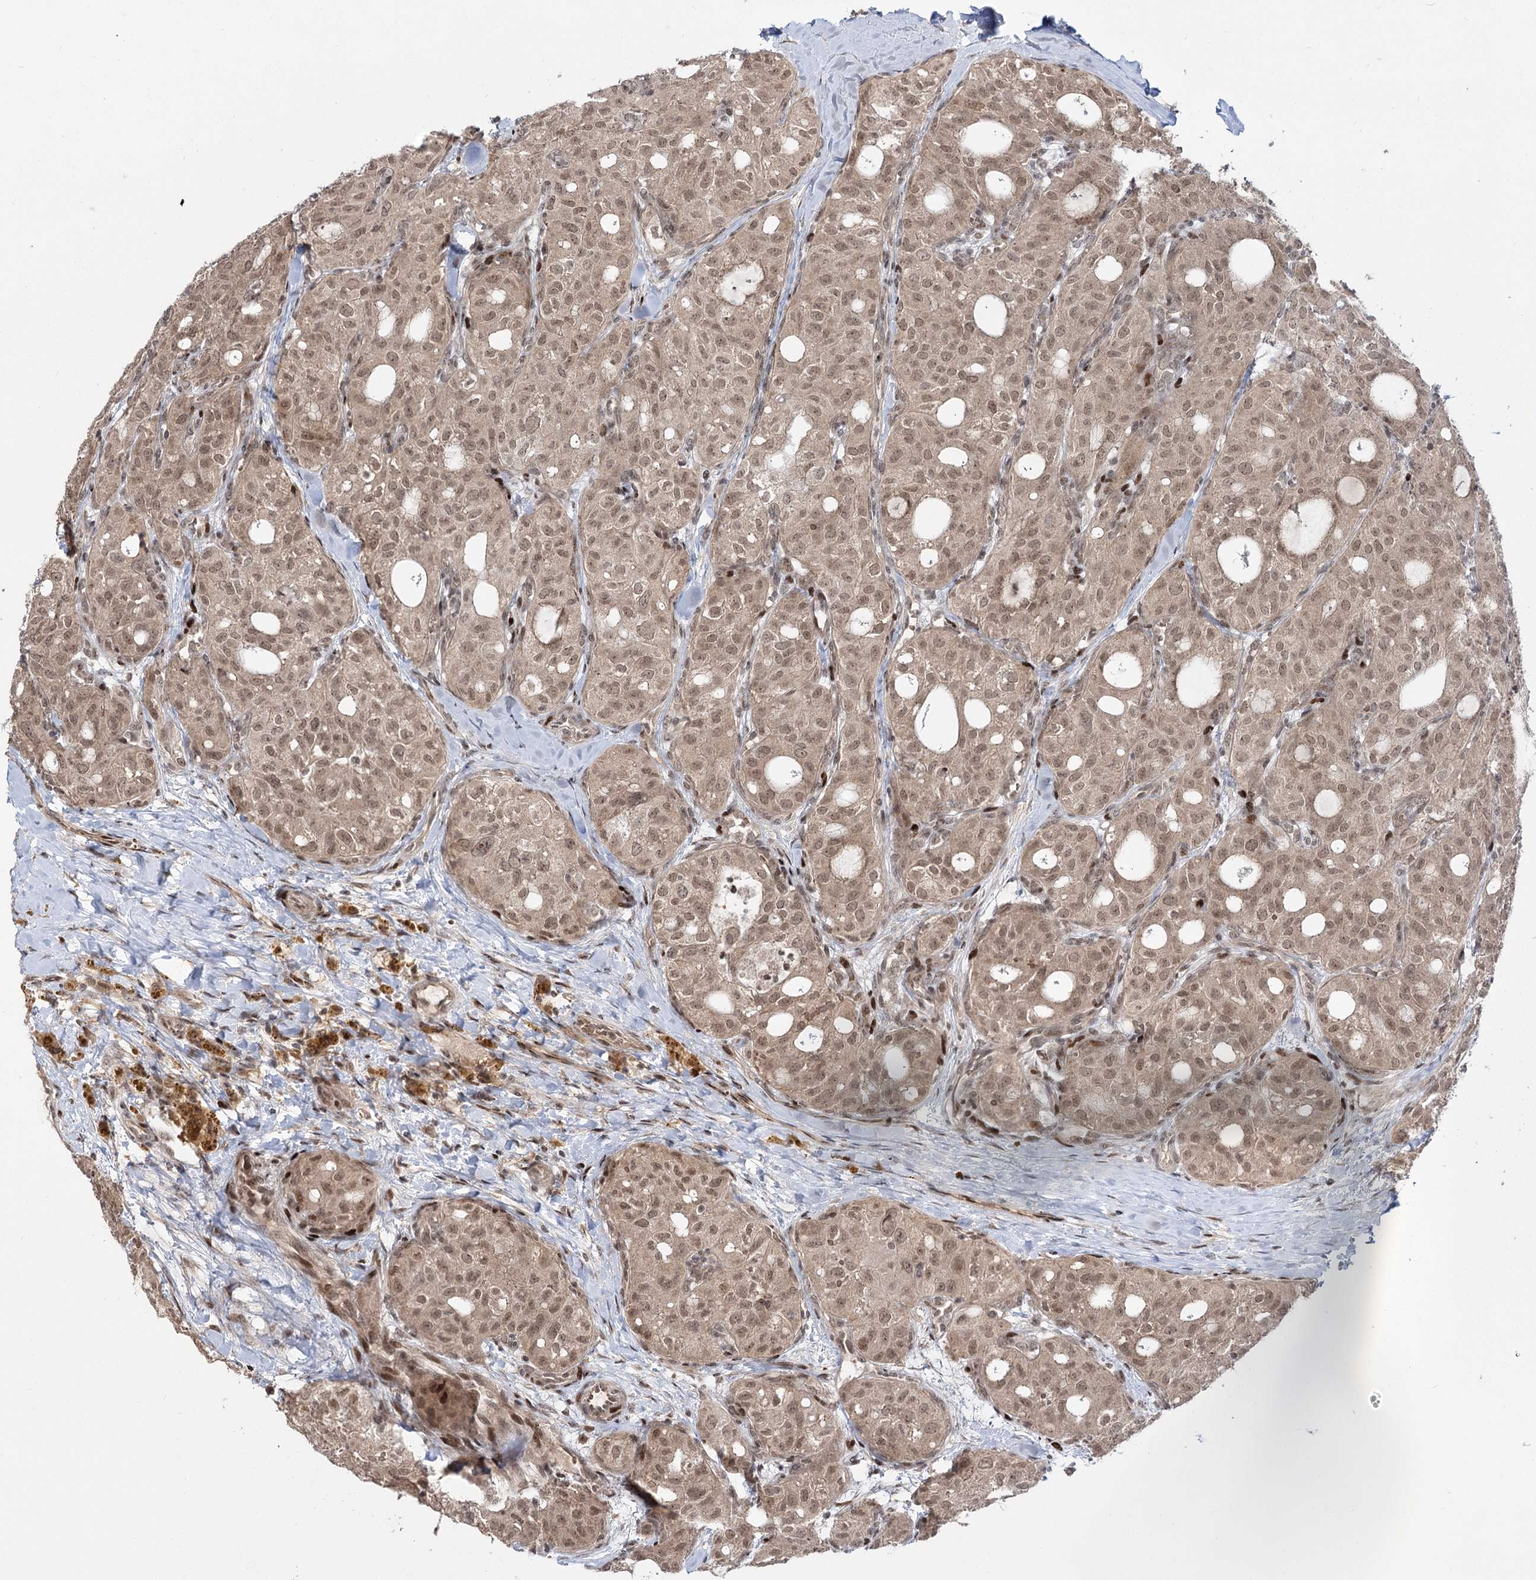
{"staining": {"intensity": "moderate", "quantity": ">75%", "location": "nuclear"}, "tissue": "thyroid cancer", "cell_type": "Tumor cells", "image_type": "cancer", "snomed": [{"axis": "morphology", "description": "Follicular adenoma carcinoma, NOS"}, {"axis": "topography", "description": "Thyroid gland"}], "caption": "Human follicular adenoma carcinoma (thyroid) stained with a brown dye displays moderate nuclear positive expression in about >75% of tumor cells.", "gene": "HELQ", "patient": {"sex": "male", "age": 75}}